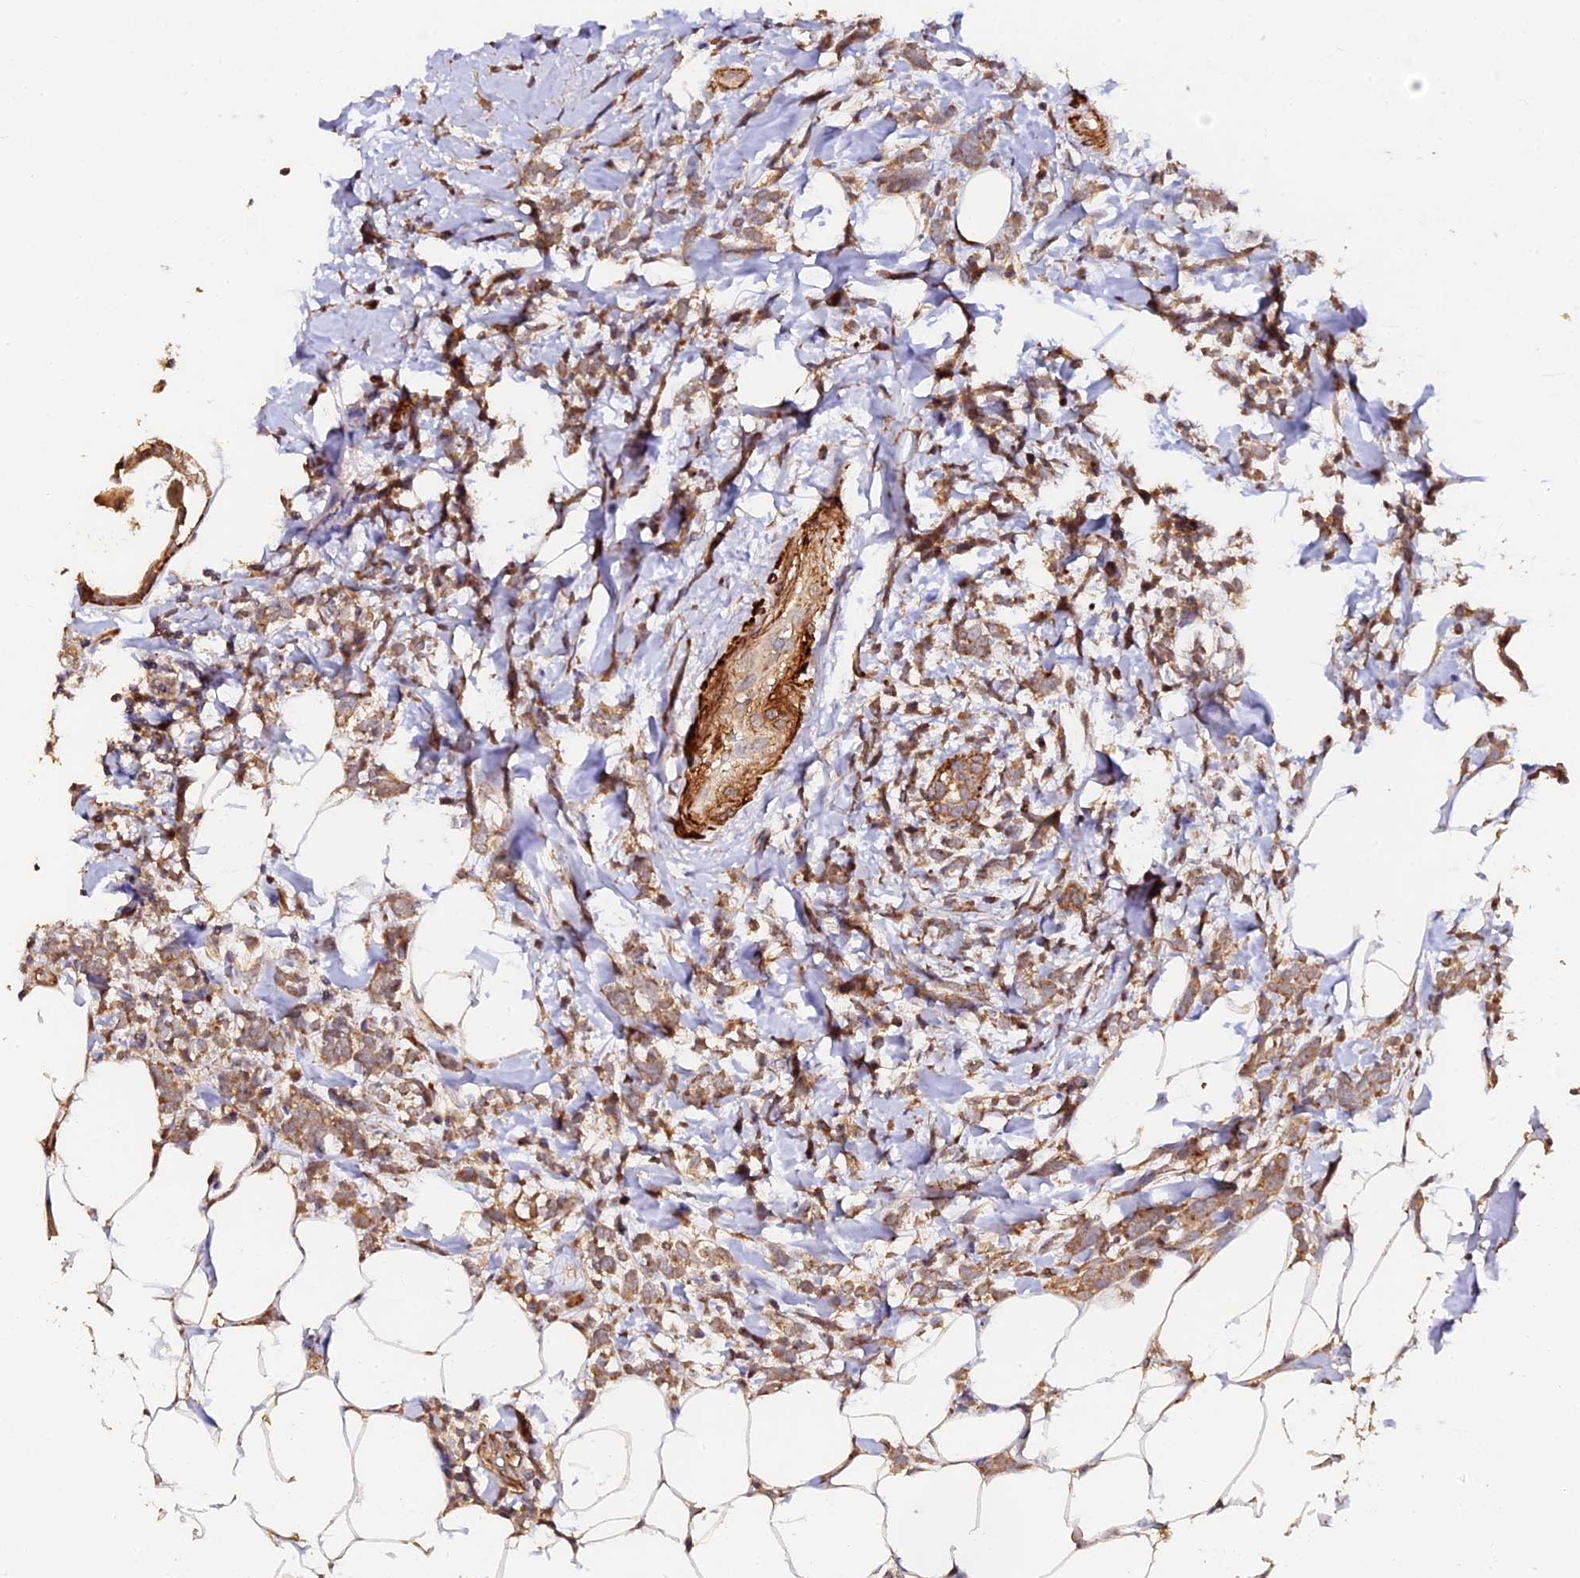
{"staining": {"intensity": "moderate", "quantity": ">75%", "location": "cytoplasmic/membranous"}, "tissue": "breast cancer", "cell_type": "Tumor cells", "image_type": "cancer", "snomed": [{"axis": "morphology", "description": "Lobular carcinoma"}, {"axis": "topography", "description": "Breast"}], "caption": "IHC histopathology image of human lobular carcinoma (breast) stained for a protein (brown), which exhibits medium levels of moderate cytoplasmic/membranous staining in approximately >75% of tumor cells.", "gene": "TDO2", "patient": {"sex": "female", "age": 58}}